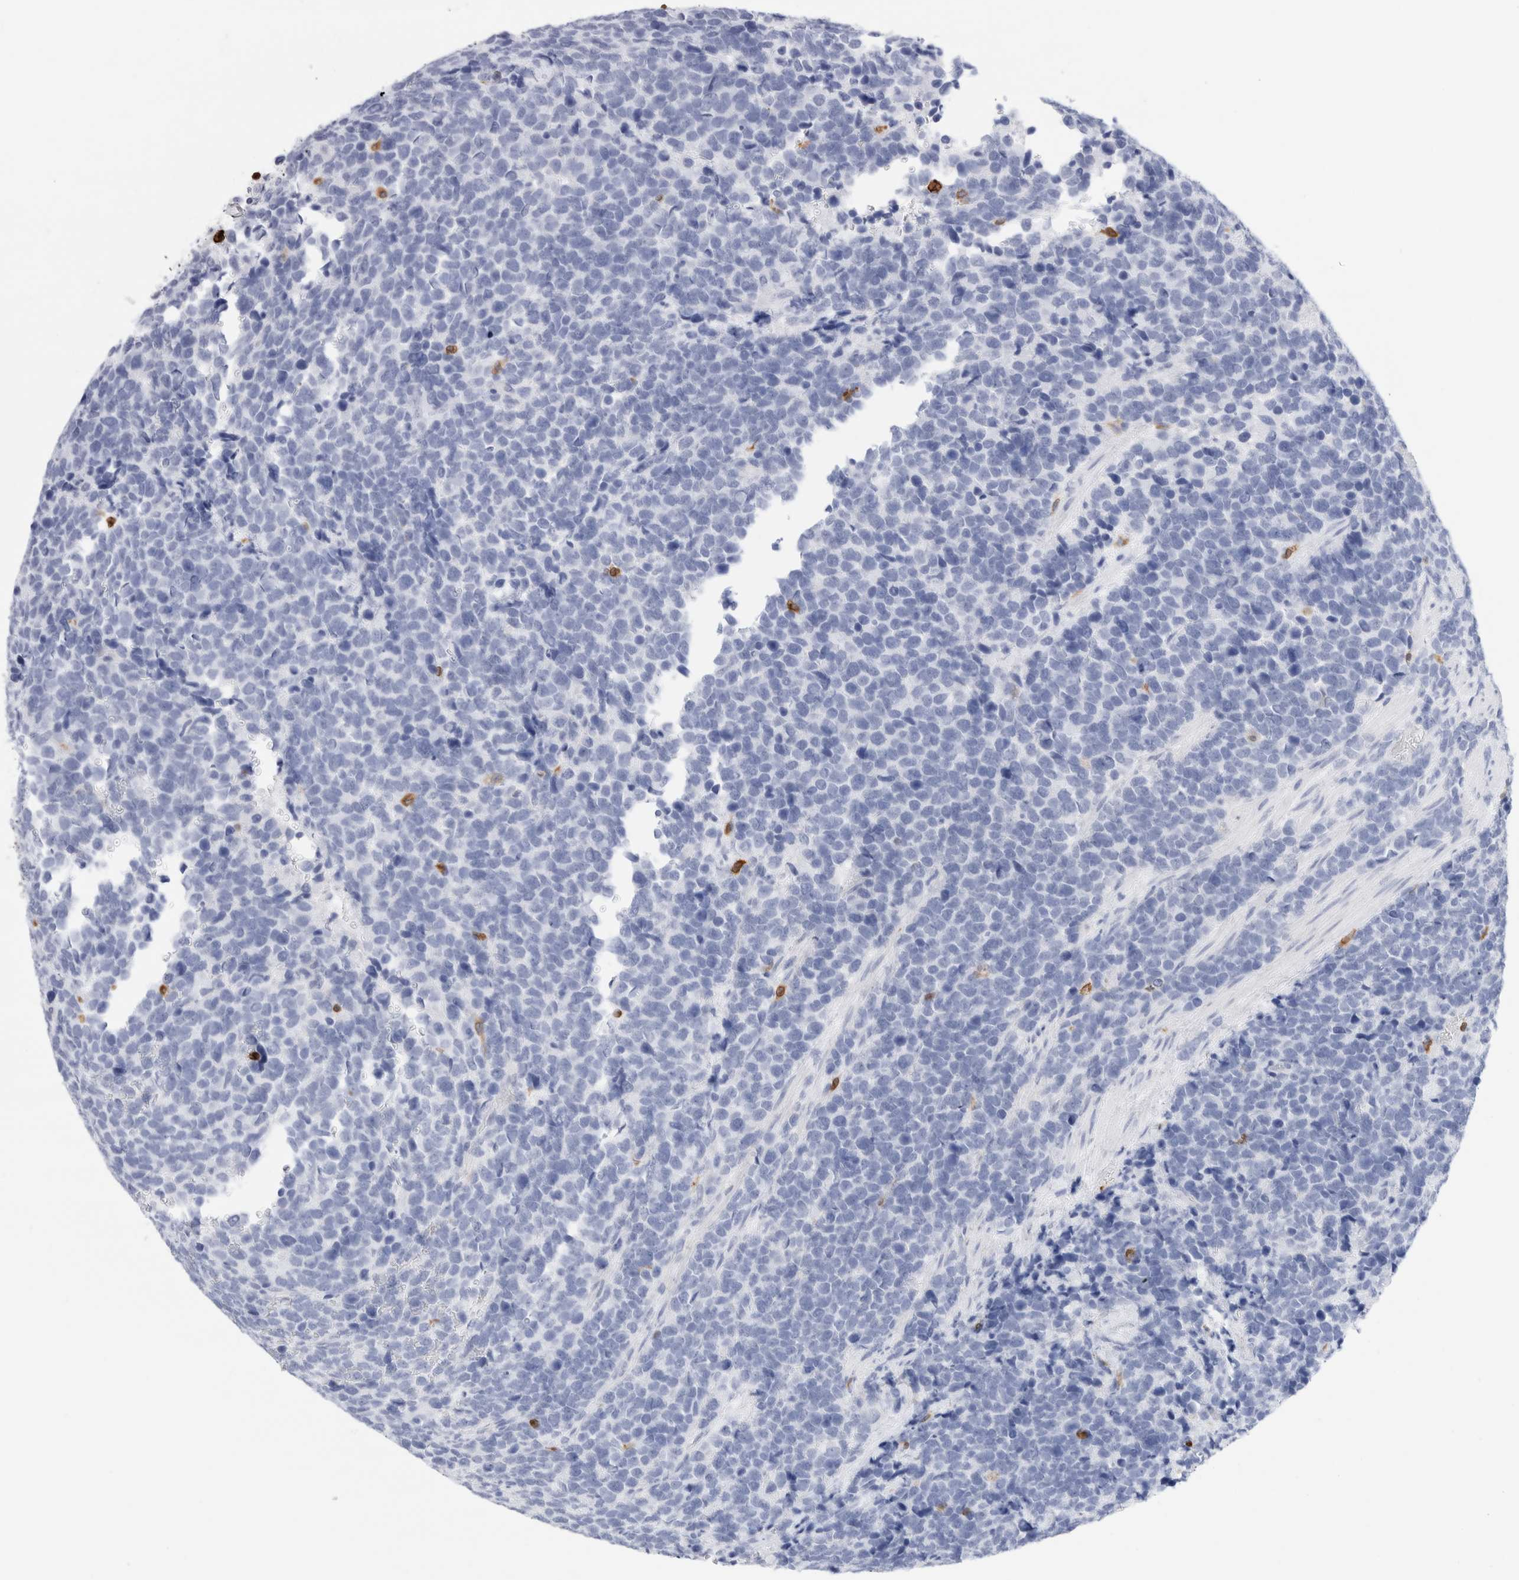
{"staining": {"intensity": "negative", "quantity": "none", "location": "none"}, "tissue": "urothelial cancer", "cell_type": "Tumor cells", "image_type": "cancer", "snomed": [{"axis": "morphology", "description": "Urothelial carcinoma, High grade"}, {"axis": "topography", "description": "Urinary bladder"}], "caption": "A photomicrograph of urothelial cancer stained for a protein exhibits no brown staining in tumor cells.", "gene": "ALOX5AP", "patient": {"sex": "female", "age": 82}}